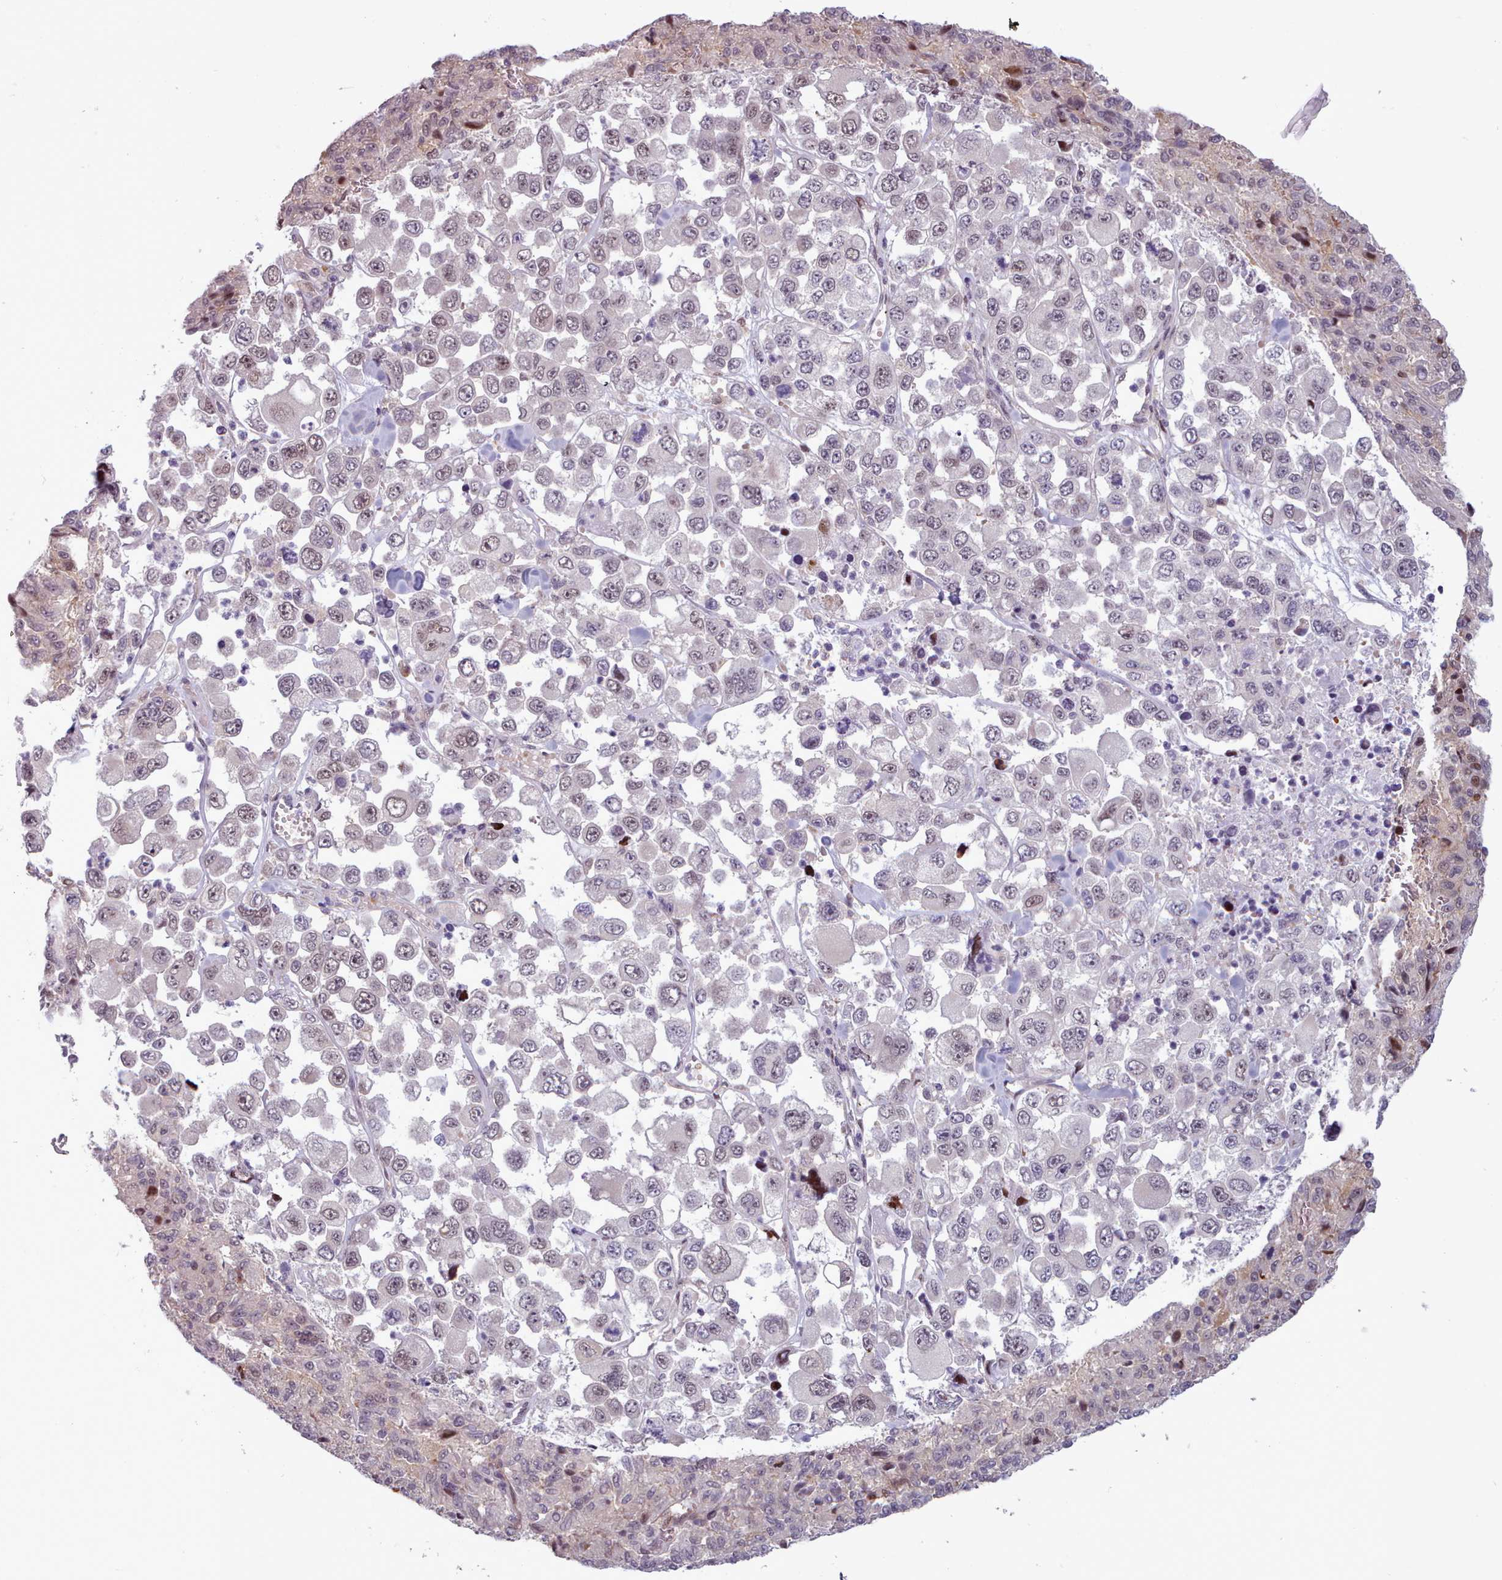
{"staining": {"intensity": "weak", "quantity": "25%-75%", "location": "nuclear"}, "tissue": "melanoma", "cell_type": "Tumor cells", "image_type": "cancer", "snomed": [{"axis": "morphology", "description": "Malignant melanoma, Metastatic site"}, {"axis": "topography", "description": "Lymph node"}], "caption": "DAB (3,3'-diaminobenzidine) immunohistochemical staining of malignant melanoma (metastatic site) reveals weak nuclear protein positivity in about 25%-75% of tumor cells. (DAB IHC, brown staining for protein, blue staining for nuclei).", "gene": "KBTBD7", "patient": {"sex": "female", "age": 54}}